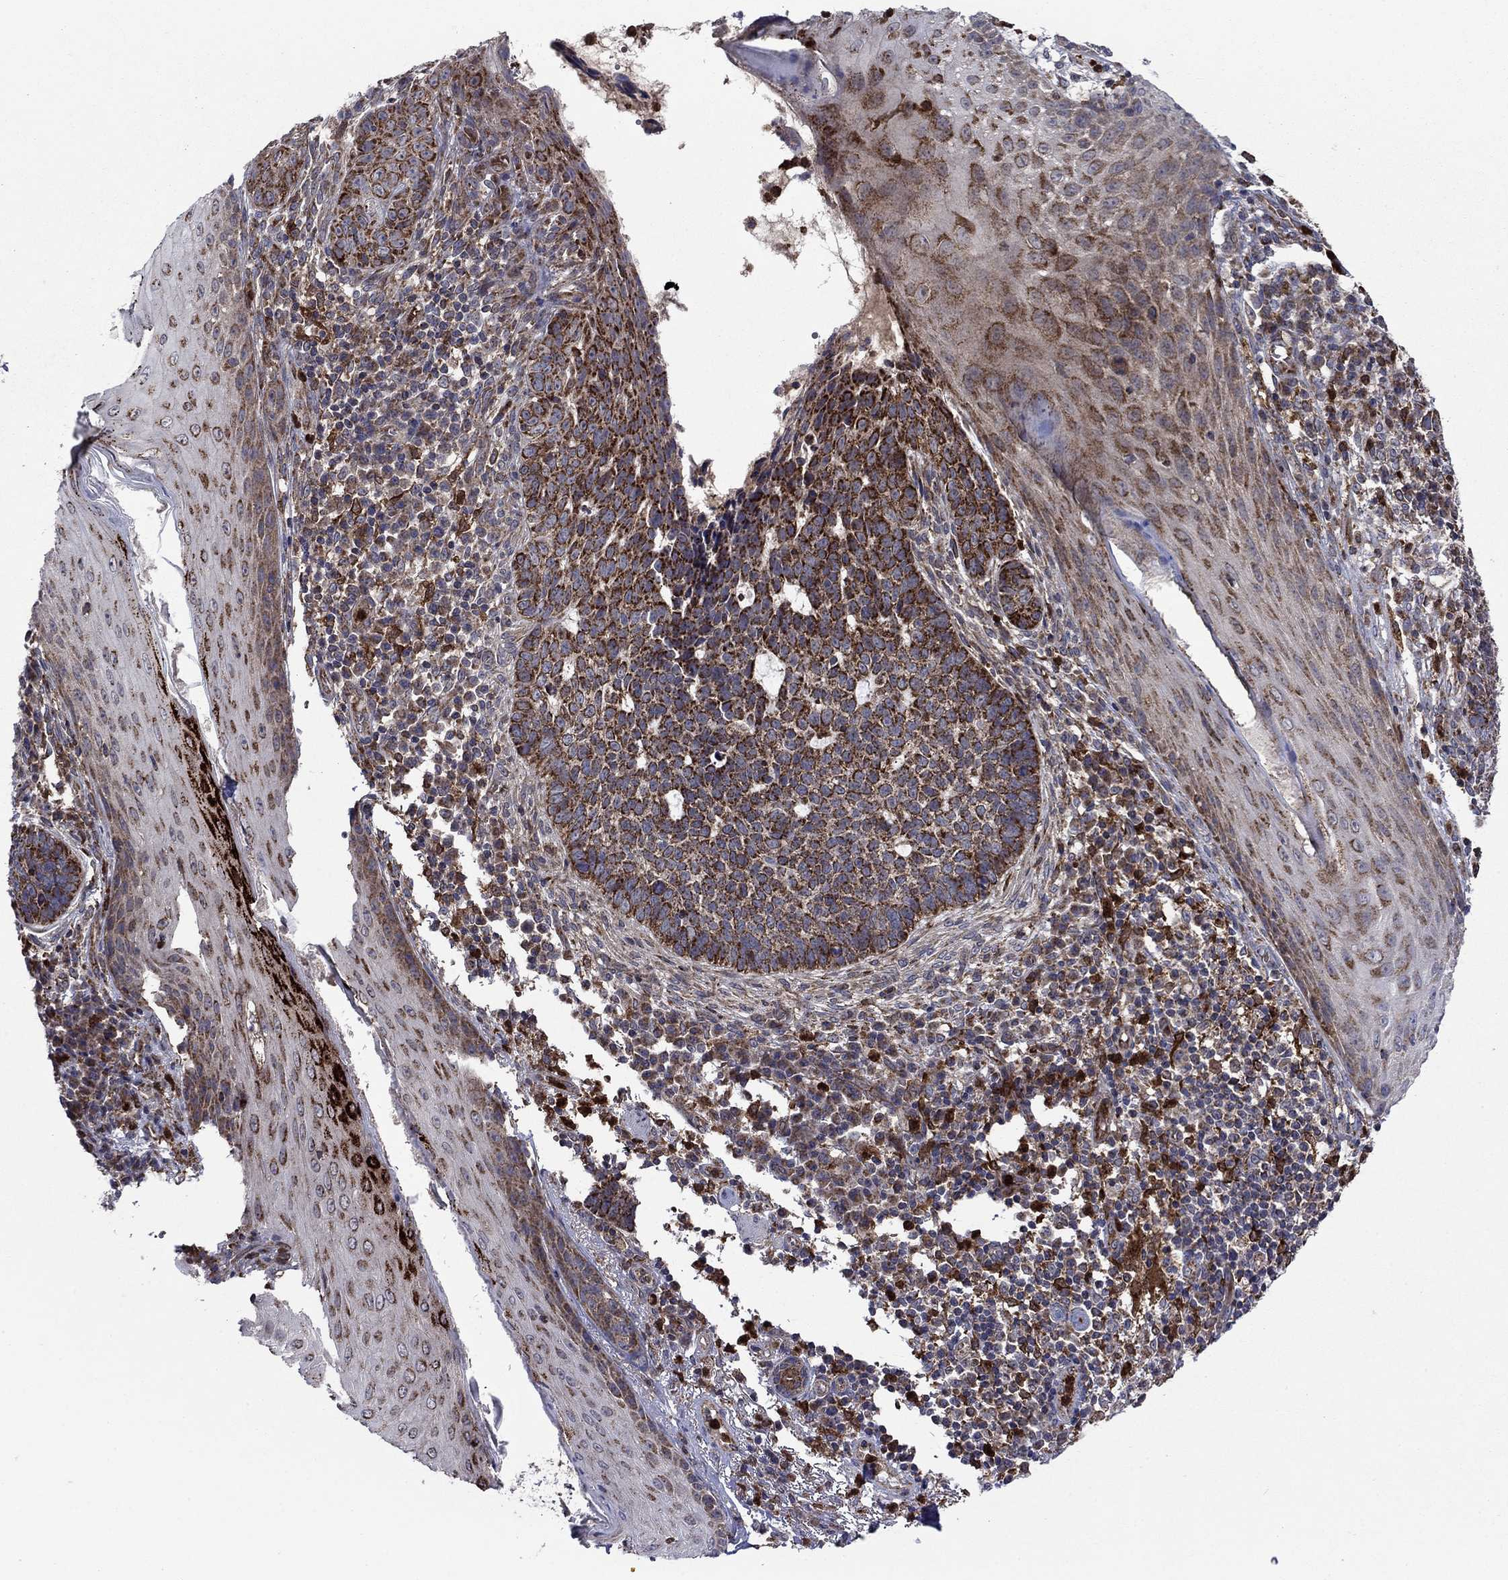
{"staining": {"intensity": "strong", "quantity": ">75%", "location": "cytoplasmic/membranous"}, "tissue": "skin cancer", "cell_type": "Tumor cells", "image_type": "cancer", "snomed": [{"axis": "morphology", "description": "Basal cell carcinoma"}, {"axis": "topography", "description": "Skin"}], "caption": "Immunohistochemical staining of skin cancer exhibits high levels of strong cytoplasmic/membranous protein positivity in approximately >75% of tumor cells. (Stains: DAB (3,3'-diaminobenzidine) in brown, nuclei in blue, Microscopy: brightfield microscopy at high magnification).", "gene": "RNF19B", "patient": {"sex": "female", "age": 69}}